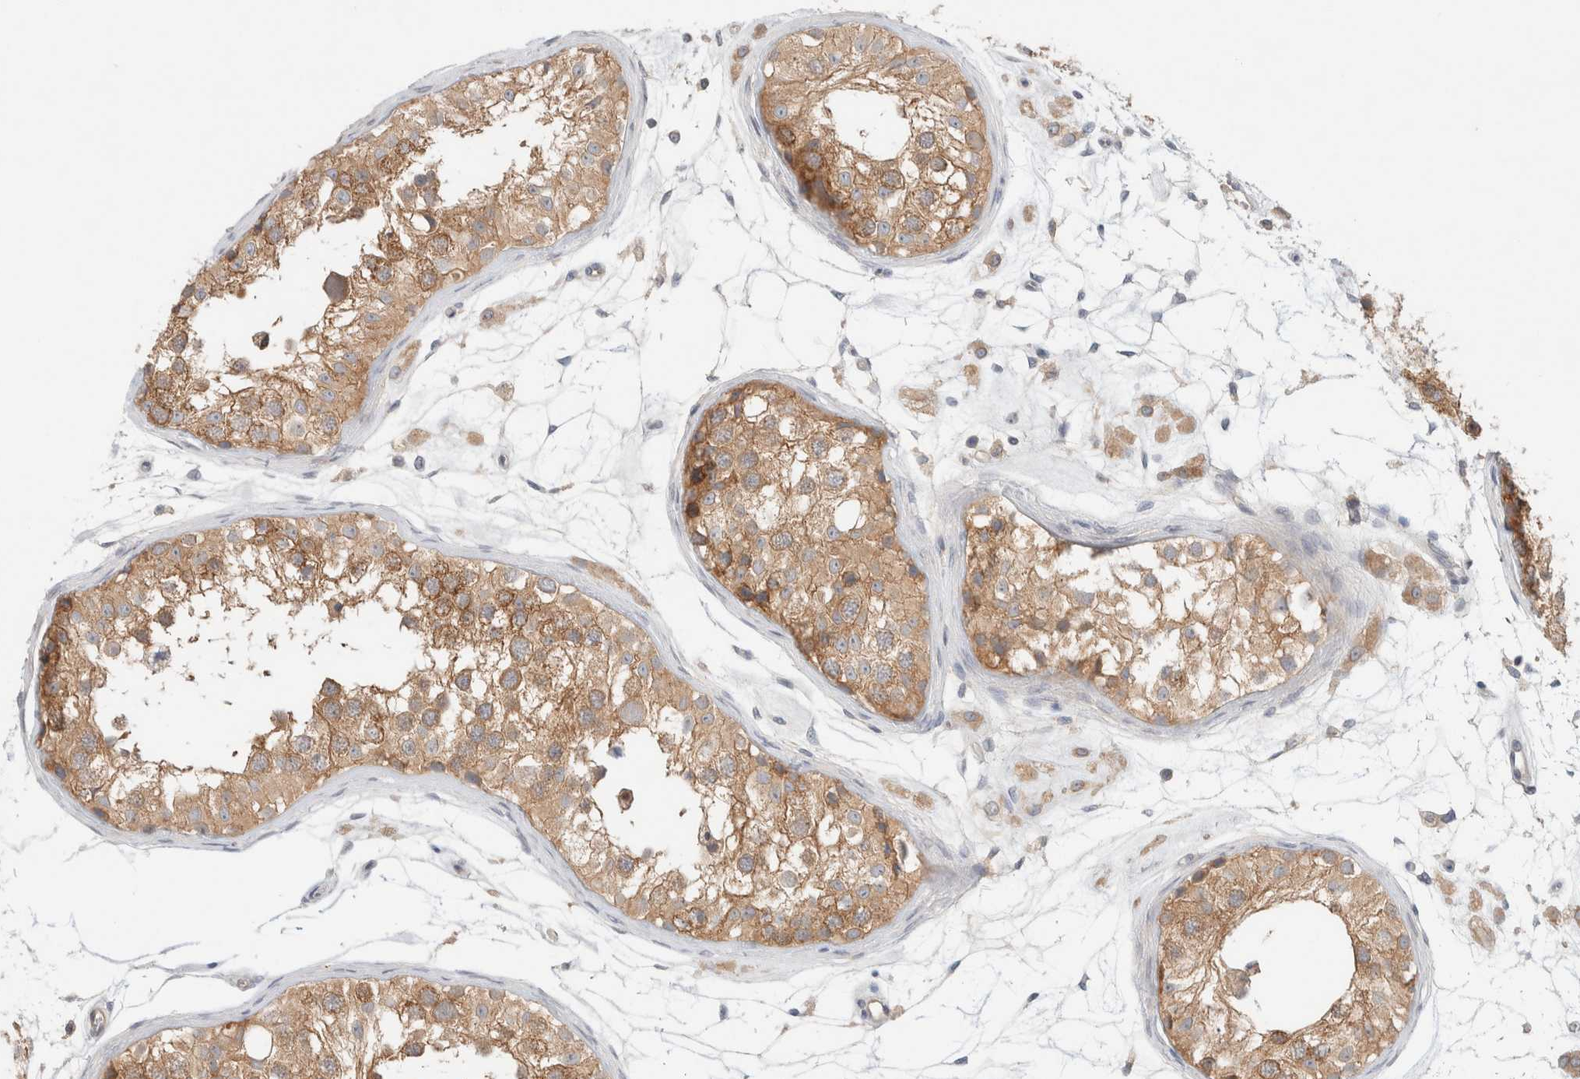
{"staining": {"intensity": "moderate", "quantity": ">75%", "location": "cytoplasmic/membranous"}, "tissue": "testis", "cell_type": "Cells in seminiferous ducts", "image_type": "normal", "snomed": [{"axis": "morphology", "description": "Normal tissue, NOS"}, {"axis": "morphology", "description": "Adenocarcinoma, metastatic, NOS"}, {"axis": "topography", "description": "Testis"}], "caption": "IHC photomicrograph of unremarkable testis: human testis stained using IHC exhibits medium levels of moderate protein expression localized specifically in the cytoplasmic/membranous of cells in seminiferous ducts, appearing as a cytoplasmic/membranous brown color.", "gene": "MARK3", "patient": {"sex": "male", "age": 26}}